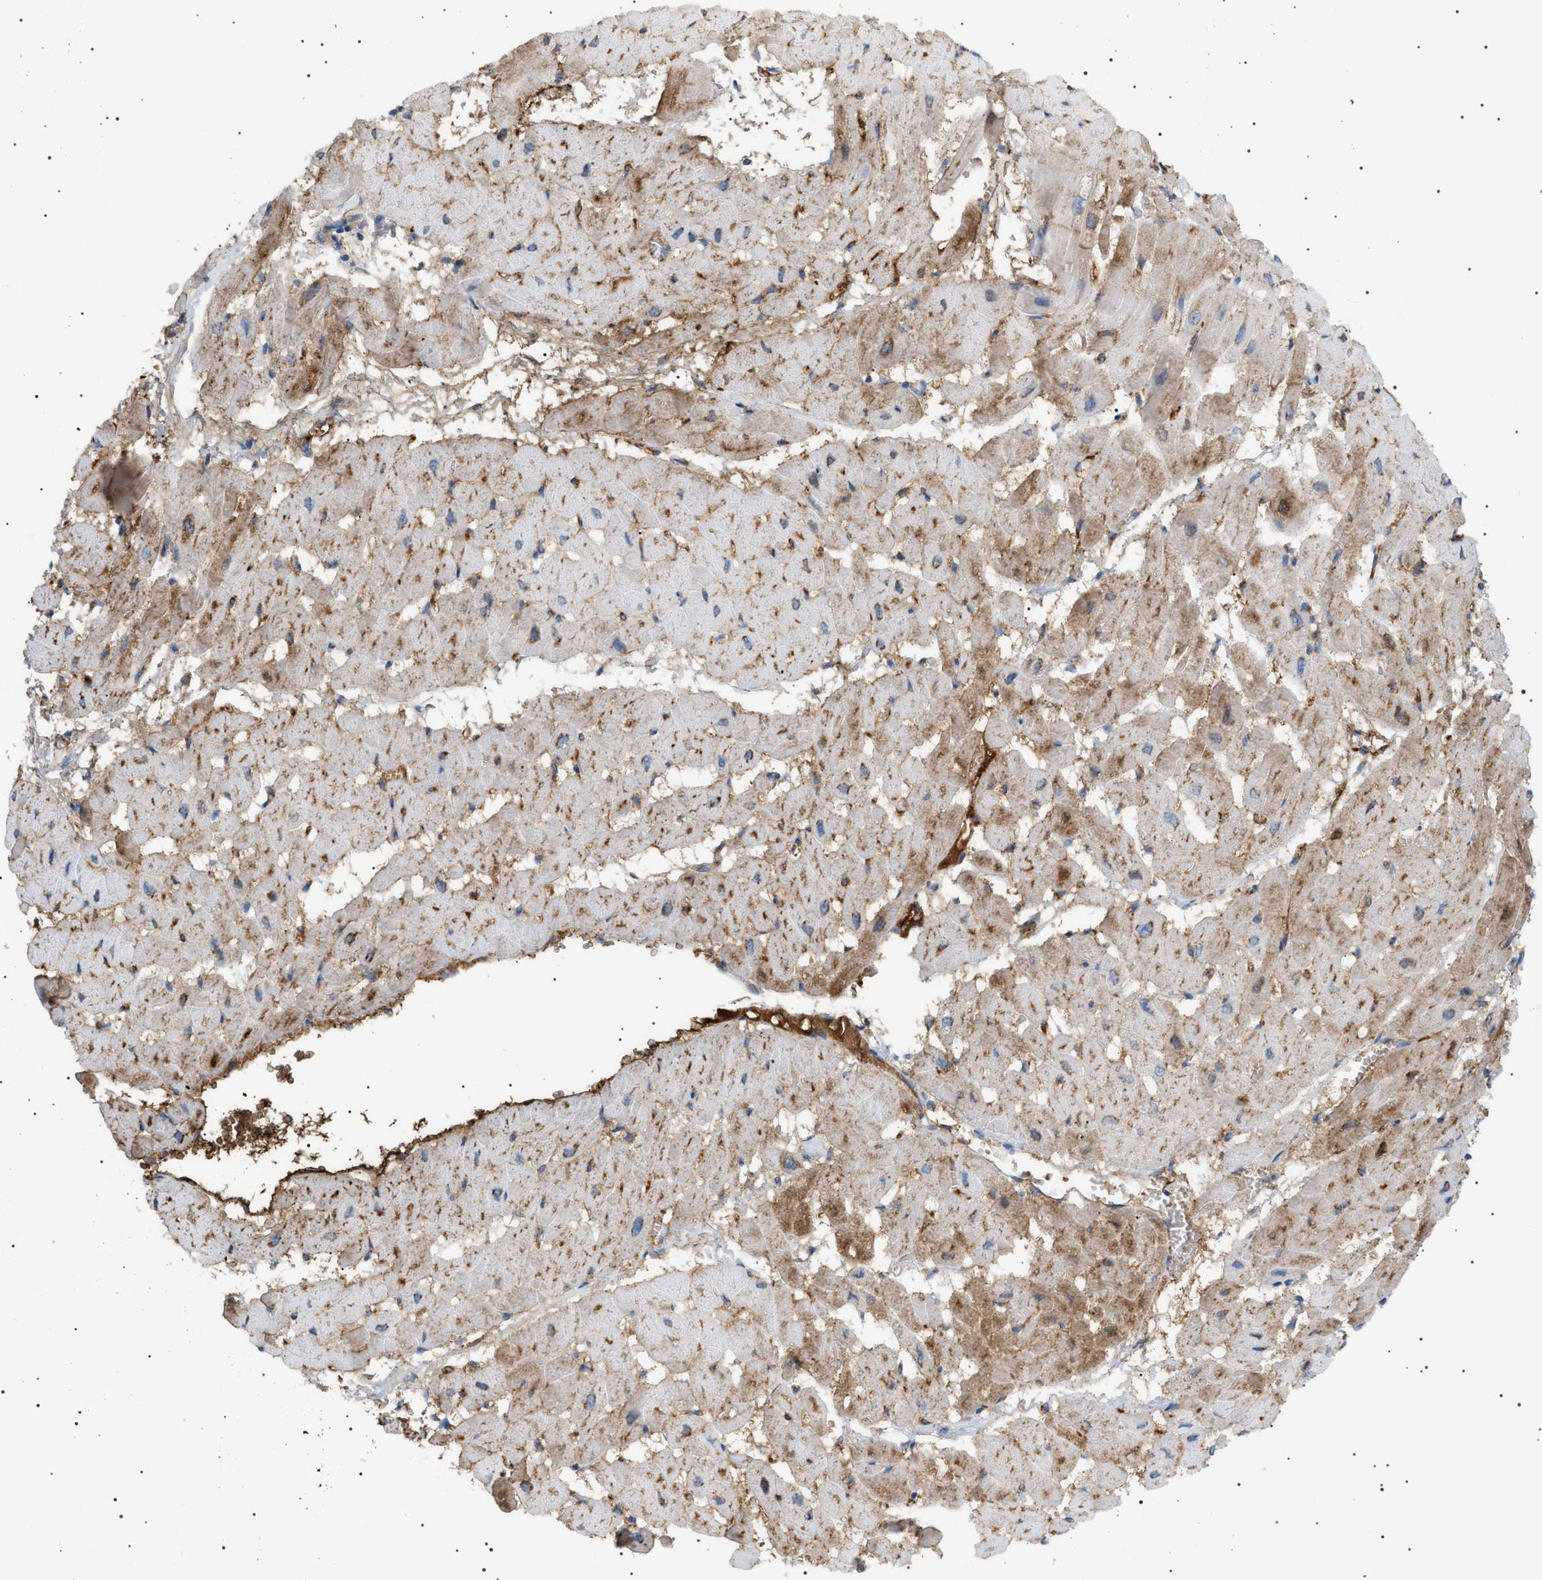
{"staining": {"intensity": "weak", "quantity": "25%-75%", "location": "cytoplasmic/membranous"}, "tissue": "heart muscle", "cell_type": "Cardiomyocytes", "image_type": "normal", "snomed": [{"axis": "morphology", "description": "Normal tissue, NOS"}, {"axis": "topography", "description": "Heart"}], "caption": "Immunohistochemistry (IHC) (DAB (3,3'-diaminobenzidine)) staining of normal heart muscle demonstrates weak cytoplasmic/membranous protein expression in approximately 25%-75% of cardiomyocytes.", "gene": "LPA", "patient": {"sex": "male", "age": 45}}